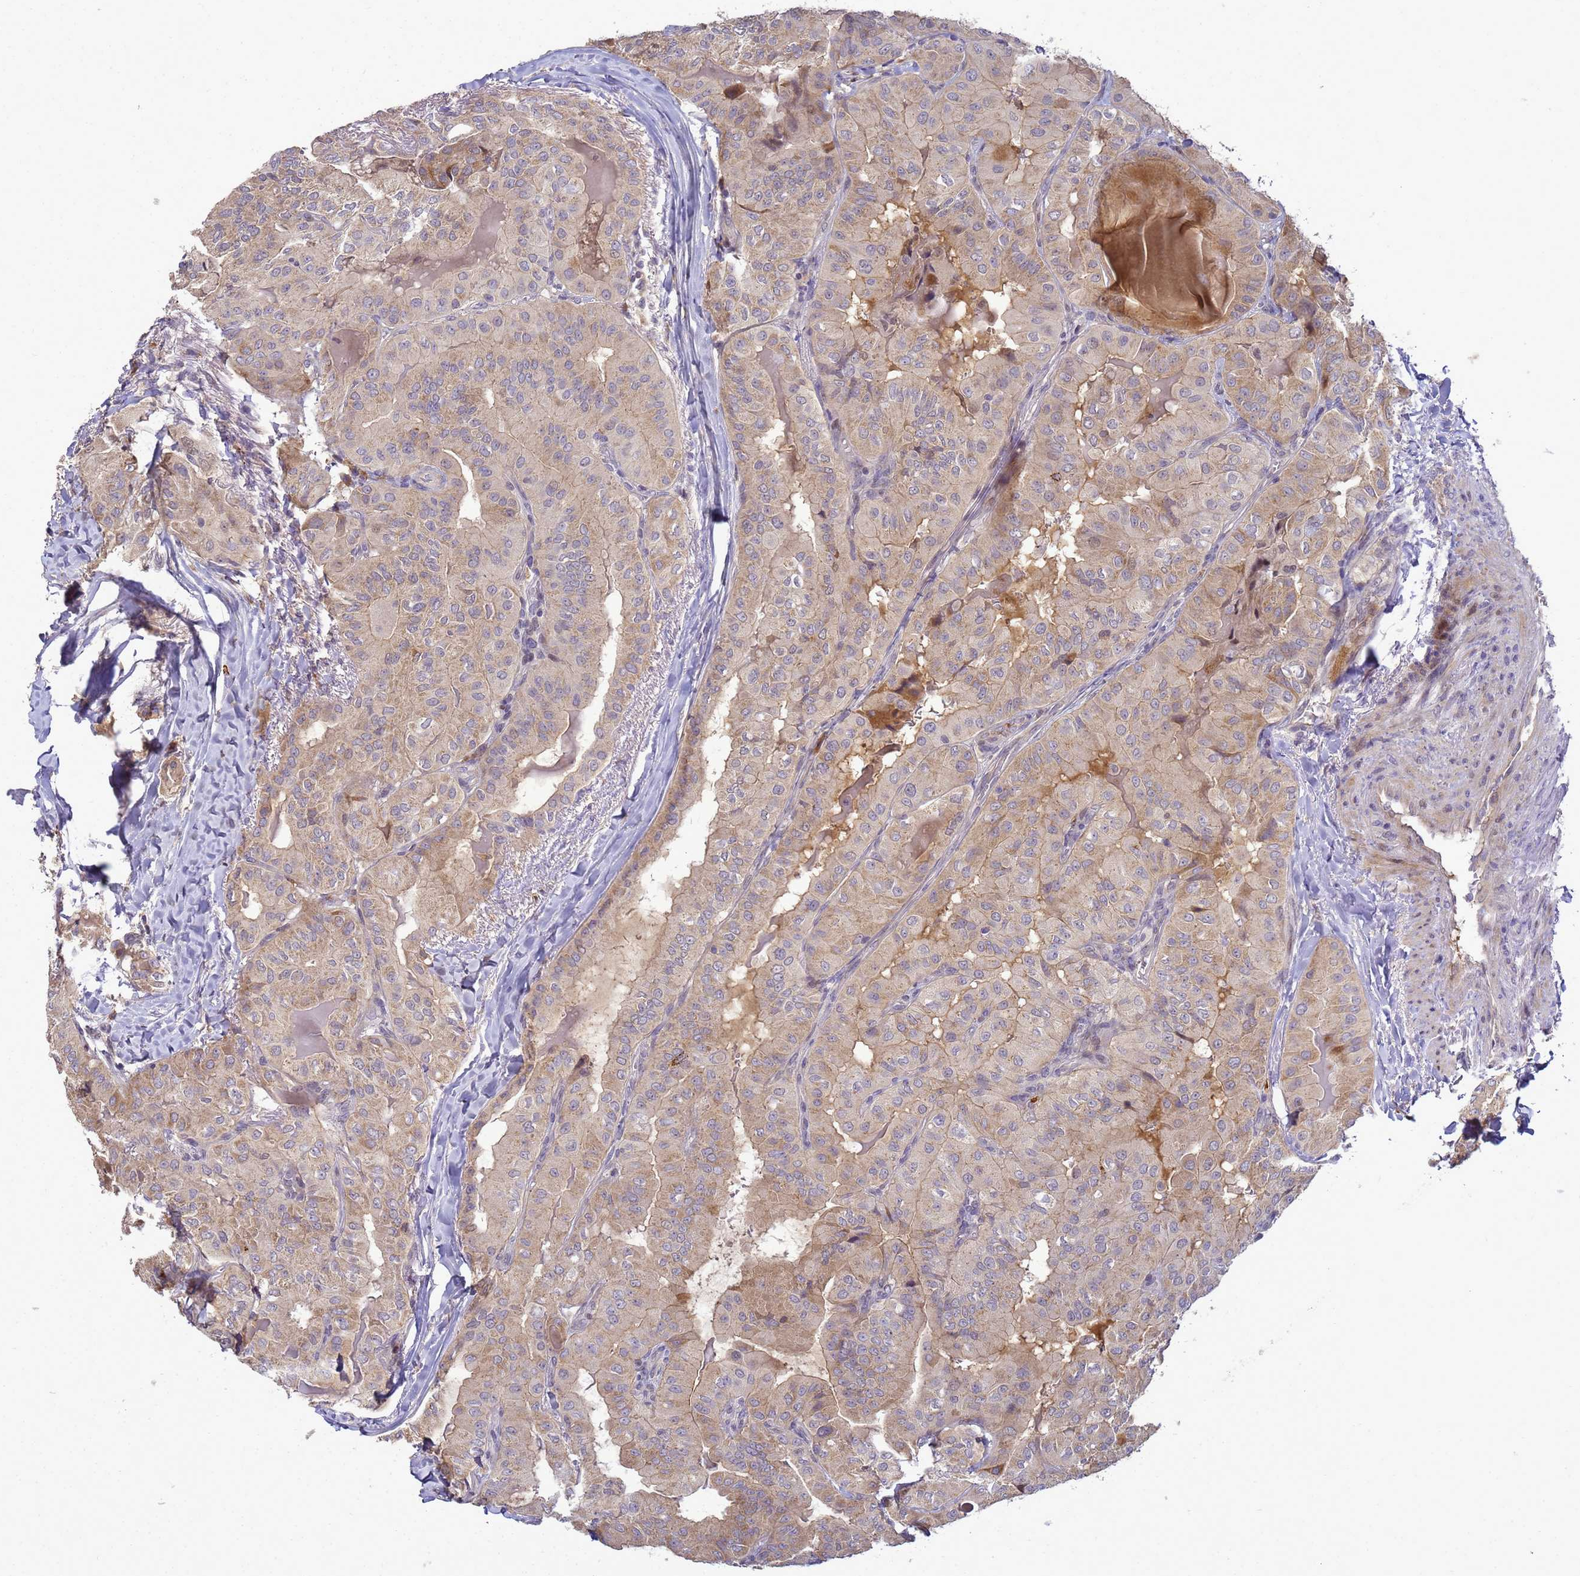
{"staining": {"intensity": "weak", "quantity": "25%-75%", "location": "cytoplasmic/membranous"}, "tissue": "thyroid cancer", "cell_type": "Tumor cells", "image_type": "cancer", "snomed": [{"axis": "morphology", "description": "Papillary adenocarcinoma, NOS"}, {"axis": "topography", "description": "Thyroid gland"}], "caption": "Papillary adenocarcinoma (thyroid) tissue exhibits weak cytoplasmic/membranous staining in about 25%-75% of tumor cells", "gene": "TMEM74B", "patient": {"sex": "female", "age": 68}}